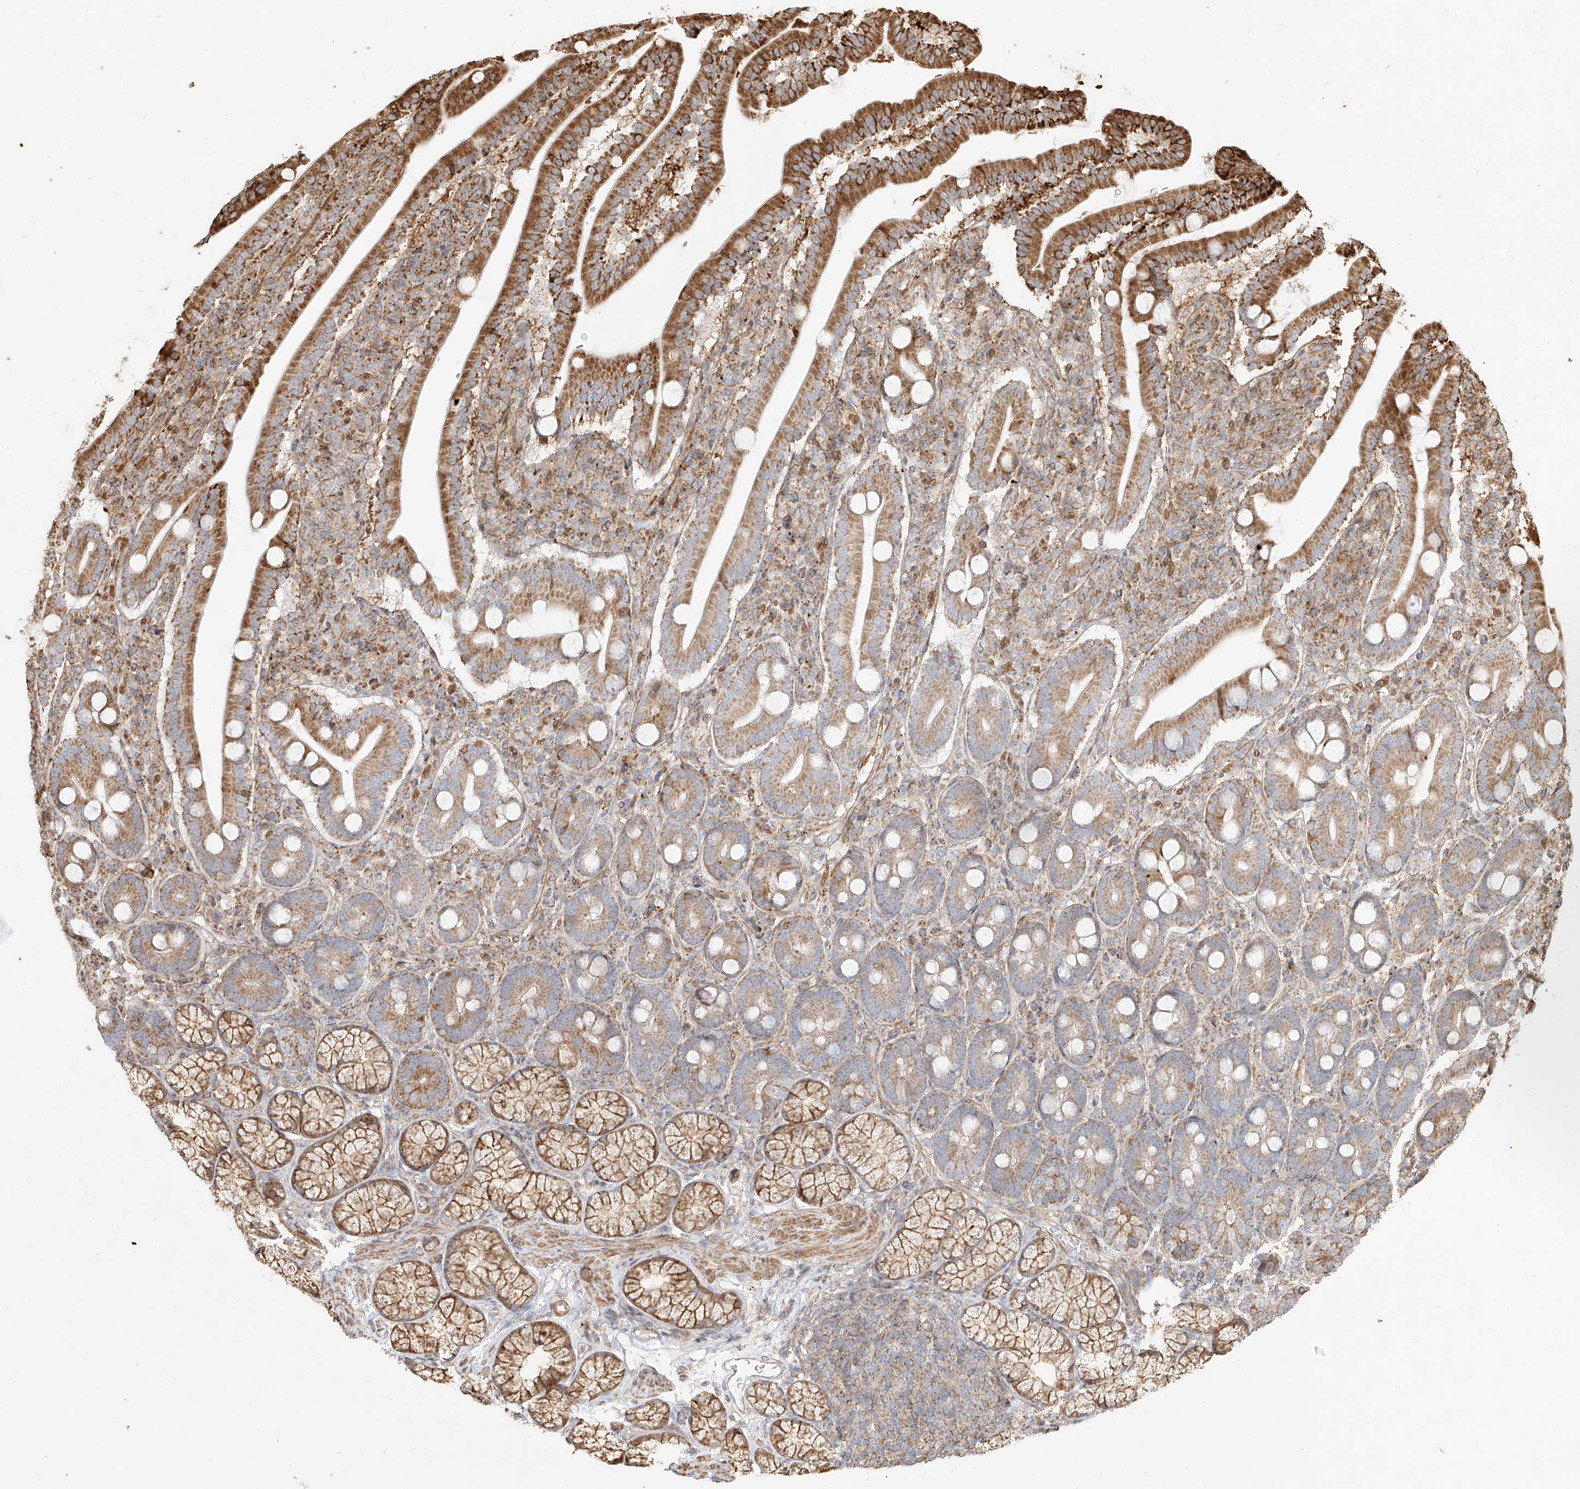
{"staining": {"intensity": "moderate", "quantity": ">75%", "location": "cytoplasmic/membranous"}, "tissue": "duodenum", "cell_type": "Glandular cells", "image_type": "normal", "snomed": [{"axis": "morphology", "description": "Normal tissue, NOS"}, {"axis": "topography", "description": "Duodenum"}], "caption": "Unremarkable duodenum demonstrates moderate cytoplasmic/membranous expression in about >75% of glandular cells The protein of interest is stained brown, and the nuclei are stained in blue (DAB (3,3'-diaminobenzidine) IHC with brightfield microscopy, high magnification)..", "gene": "MTX2", "patient": {"sex": "male", "age": 35}}